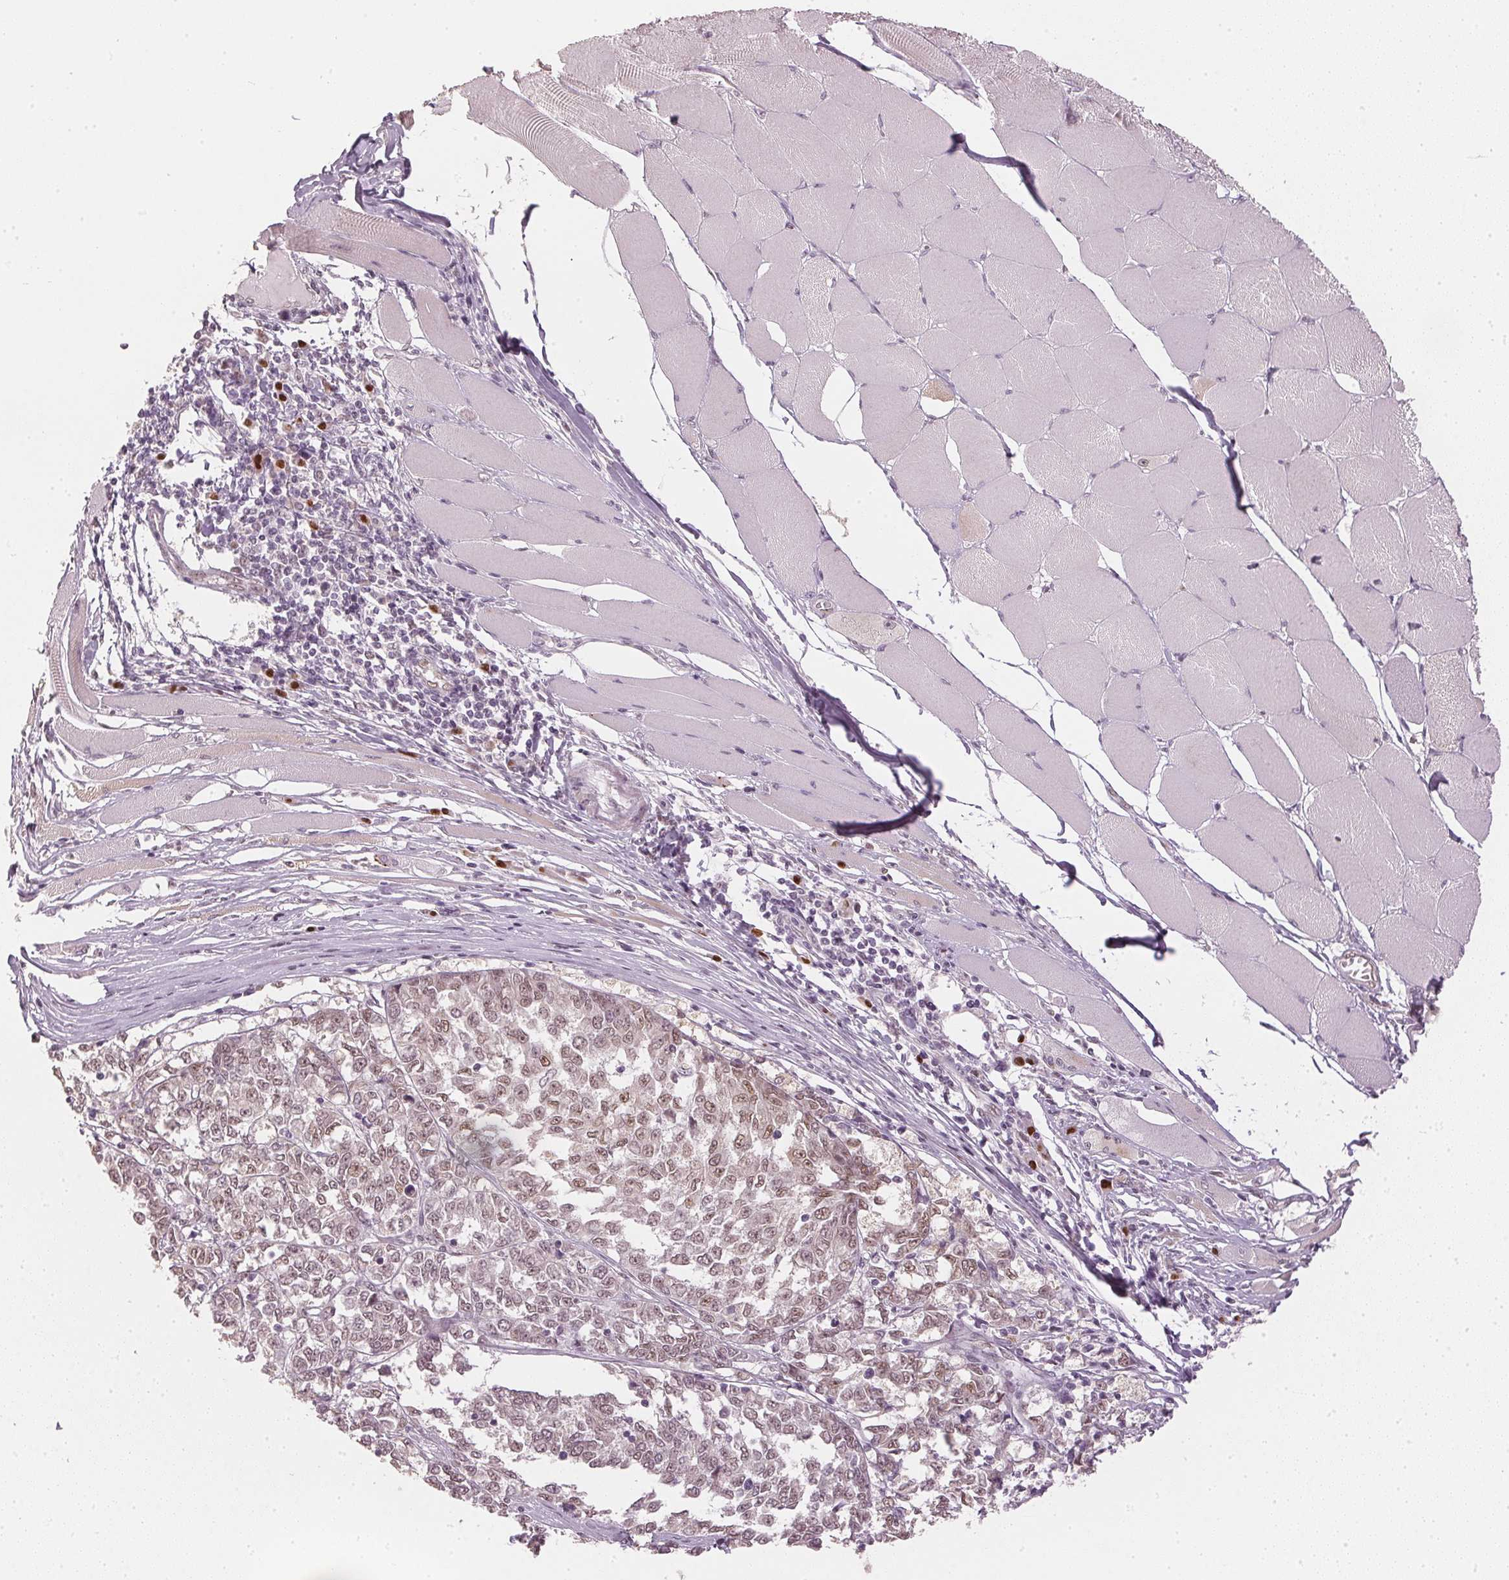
{"staining": {"intensity": "moderate", "quantity": "<25%", "location": "nuclear"}, "tissue": "melanoma", "cell_type": "Tumor cells", "image_type": "cancer", "snomed": [{"axis": "morphology", "description": "Malignant melanoma, NOS"}, {"axis": "topography", "description": "Skin"}], "caption": "Malignant melanoma stained for a protein (brown) displays moderate nuclear positive staining in approximately <25% of tumor cells.", "gene": "SLC39A3", "patient": {"sex": "female", "age": 72}}